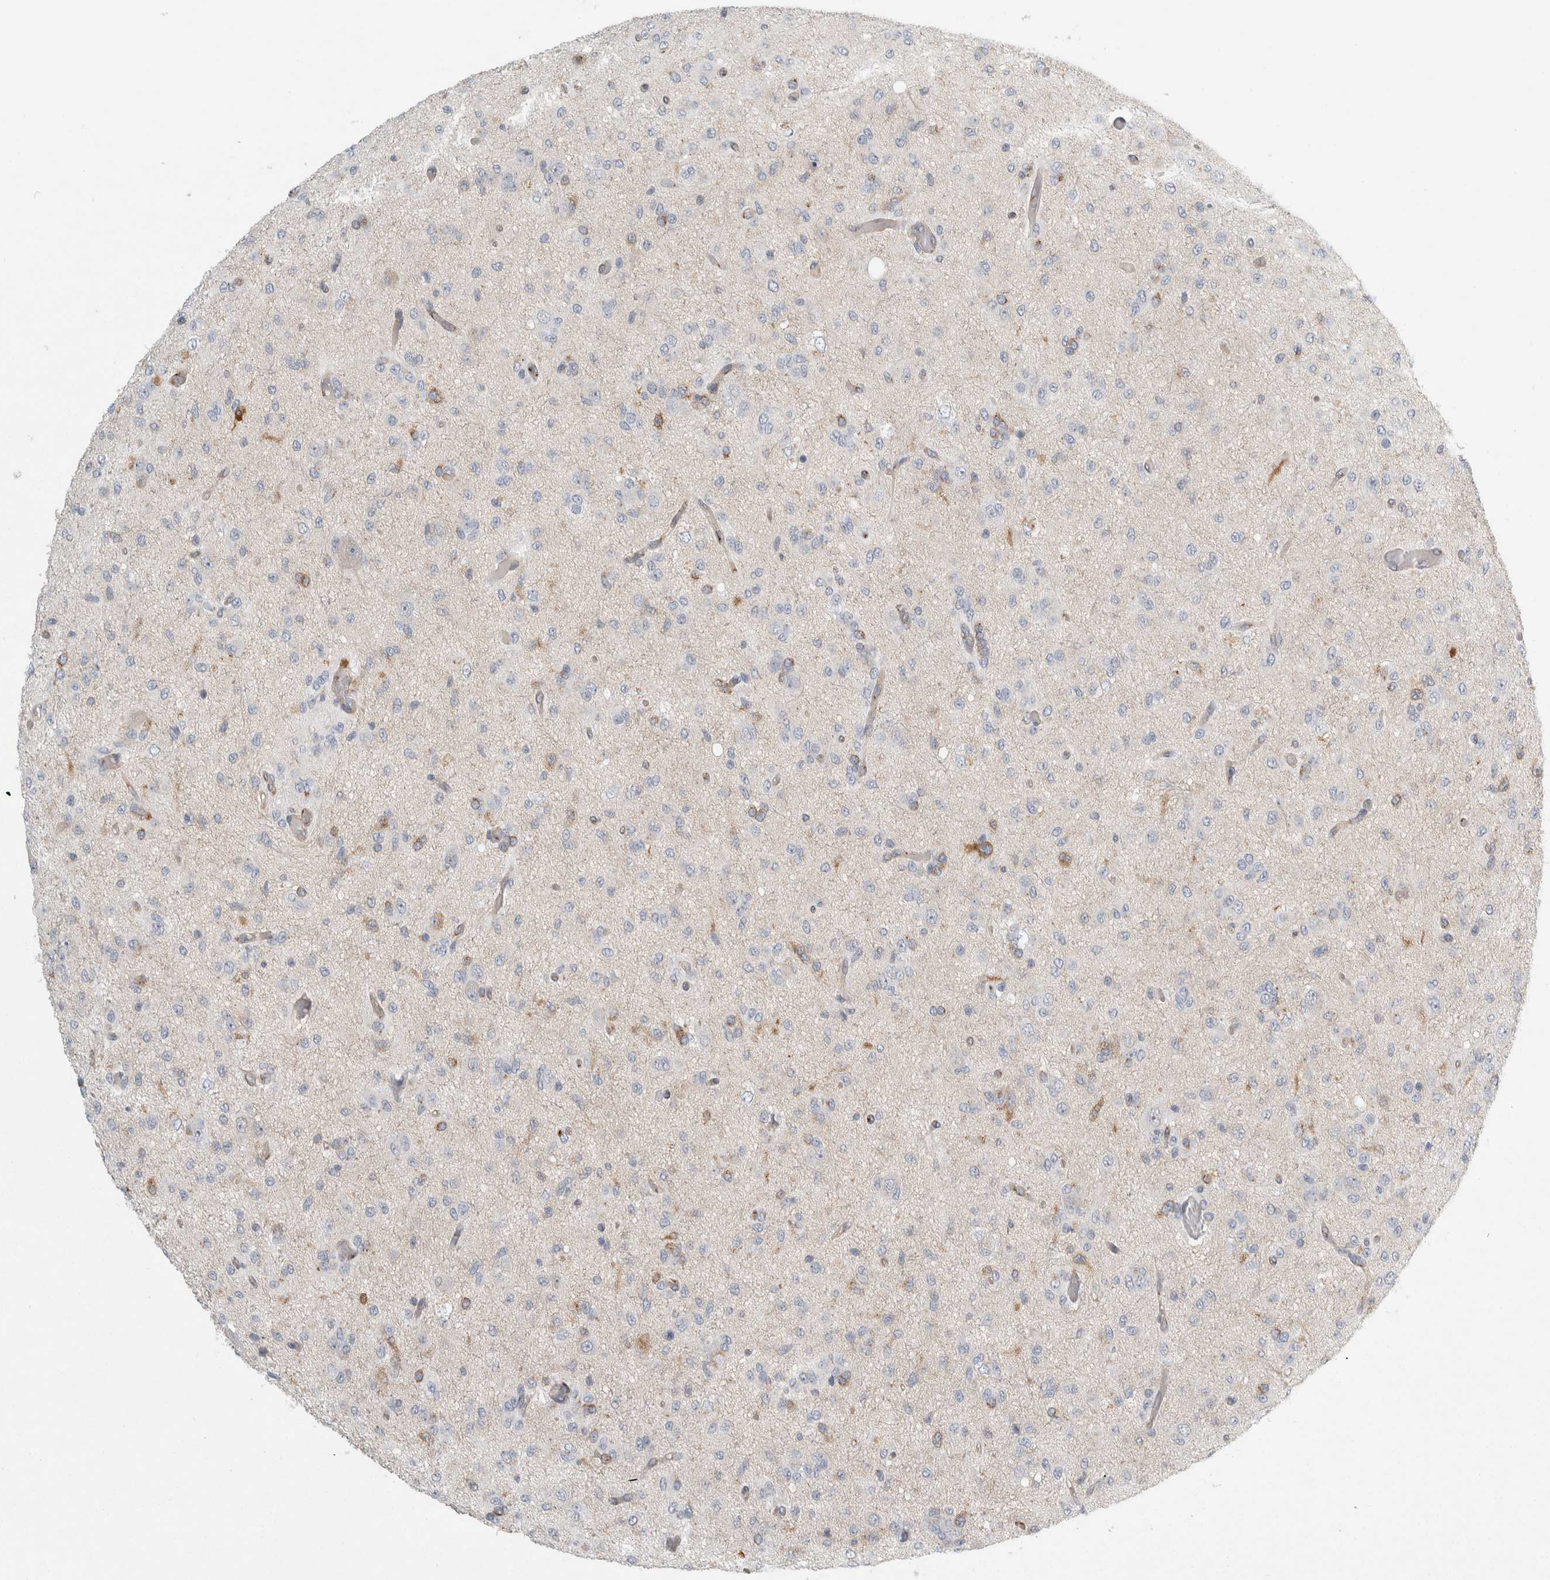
{"staining": {"intensity": "negative", "quantity": "none", "location": "none"}, "tissue": "glioma", "cell_type": "Tumor cells", "image_type": "cancer", "snomed": [{"axis": "morphology", "description": "Glioma, malignant, High grade"}, {"axis": "topography", "description": "Brain"}], "caption": "Tumor cells show no significant protein staining in glioma.", "gene": "PEX6", "patient": {"sex": "female", "age": 59}}